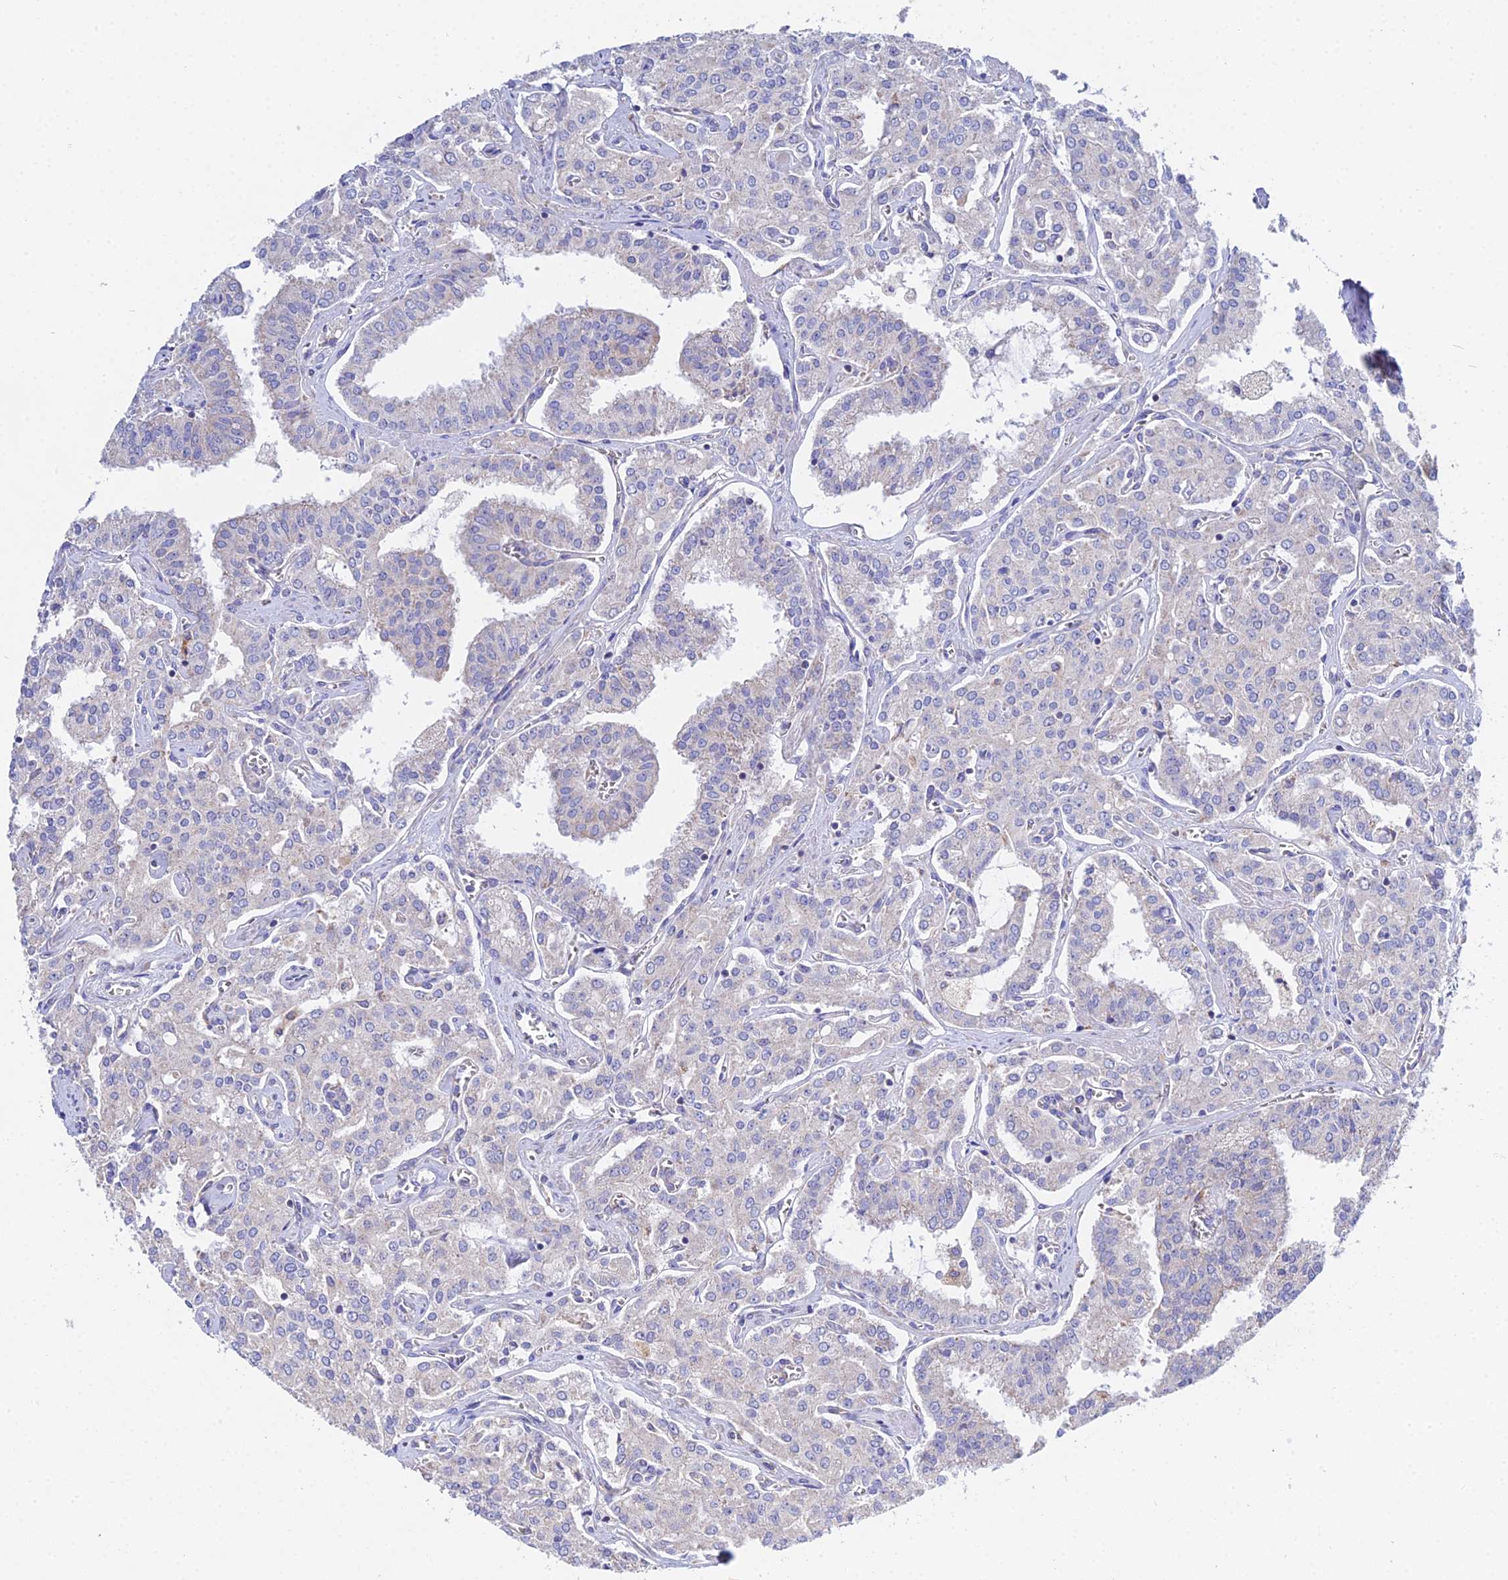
{"staining": {"intensity": "negative", "quantity": "none", "location": "none"}, "tissue": "prostate cancer", "cell_type": "Tumor cells", "image_type": "cancer", "snomed": [{"axis": "morphology", "description": "Adenocarcinoma, High grade"}, {"axis": "topography", "description": "Prostate"}], "caption": "Tumor cells are negative for brown protein staining in prostate cancer (high-grade adenocarcinoma).", "gene": "PPP2R2C", "patient": {"sex": "male", "age": 71}}